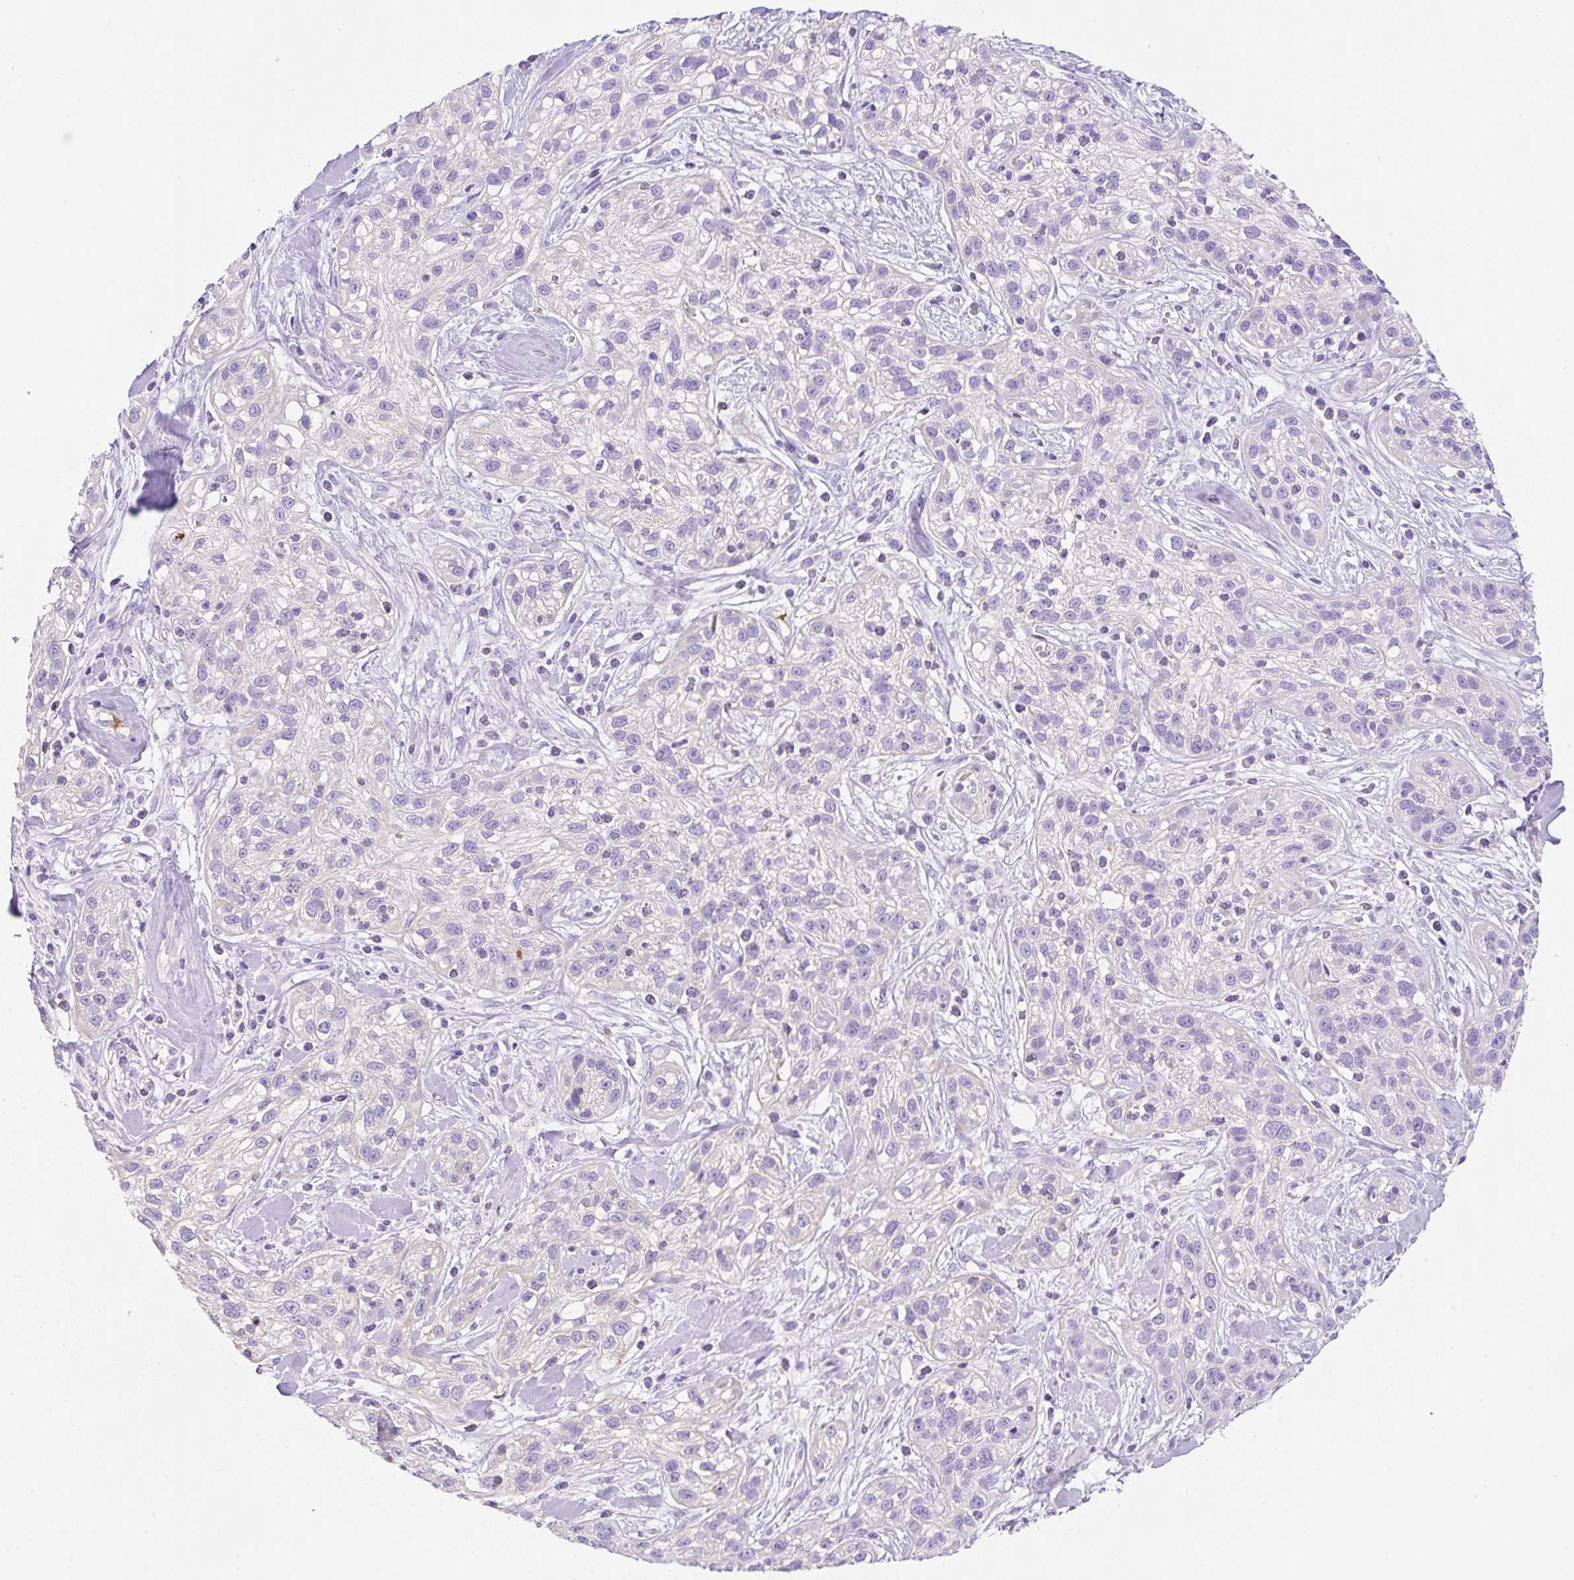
{"staining": {"intensity": "negative", "quantity": "none", "location": "none"}, "tissue": "skin cancer", "cell_type": "Tumor cells", "image_type": "cancer", "snomed": [{"axis": "morphology", "description": "Squamous cell carcinoma, NOS"}, {"axis": "topography", "description": "Skin"}], "caption": "Immunohistochemistry micrograph of neoplastic tissue: human skin cancer (squamous cell carcinoma) stained with DAB reveals no significant protein expression in tumor cells. (DAB immunohistochemistry (IHC) with hematoxylin counter stain).", "gene": "TDRD15", "patient": {"sex": "male", "age": 82}}